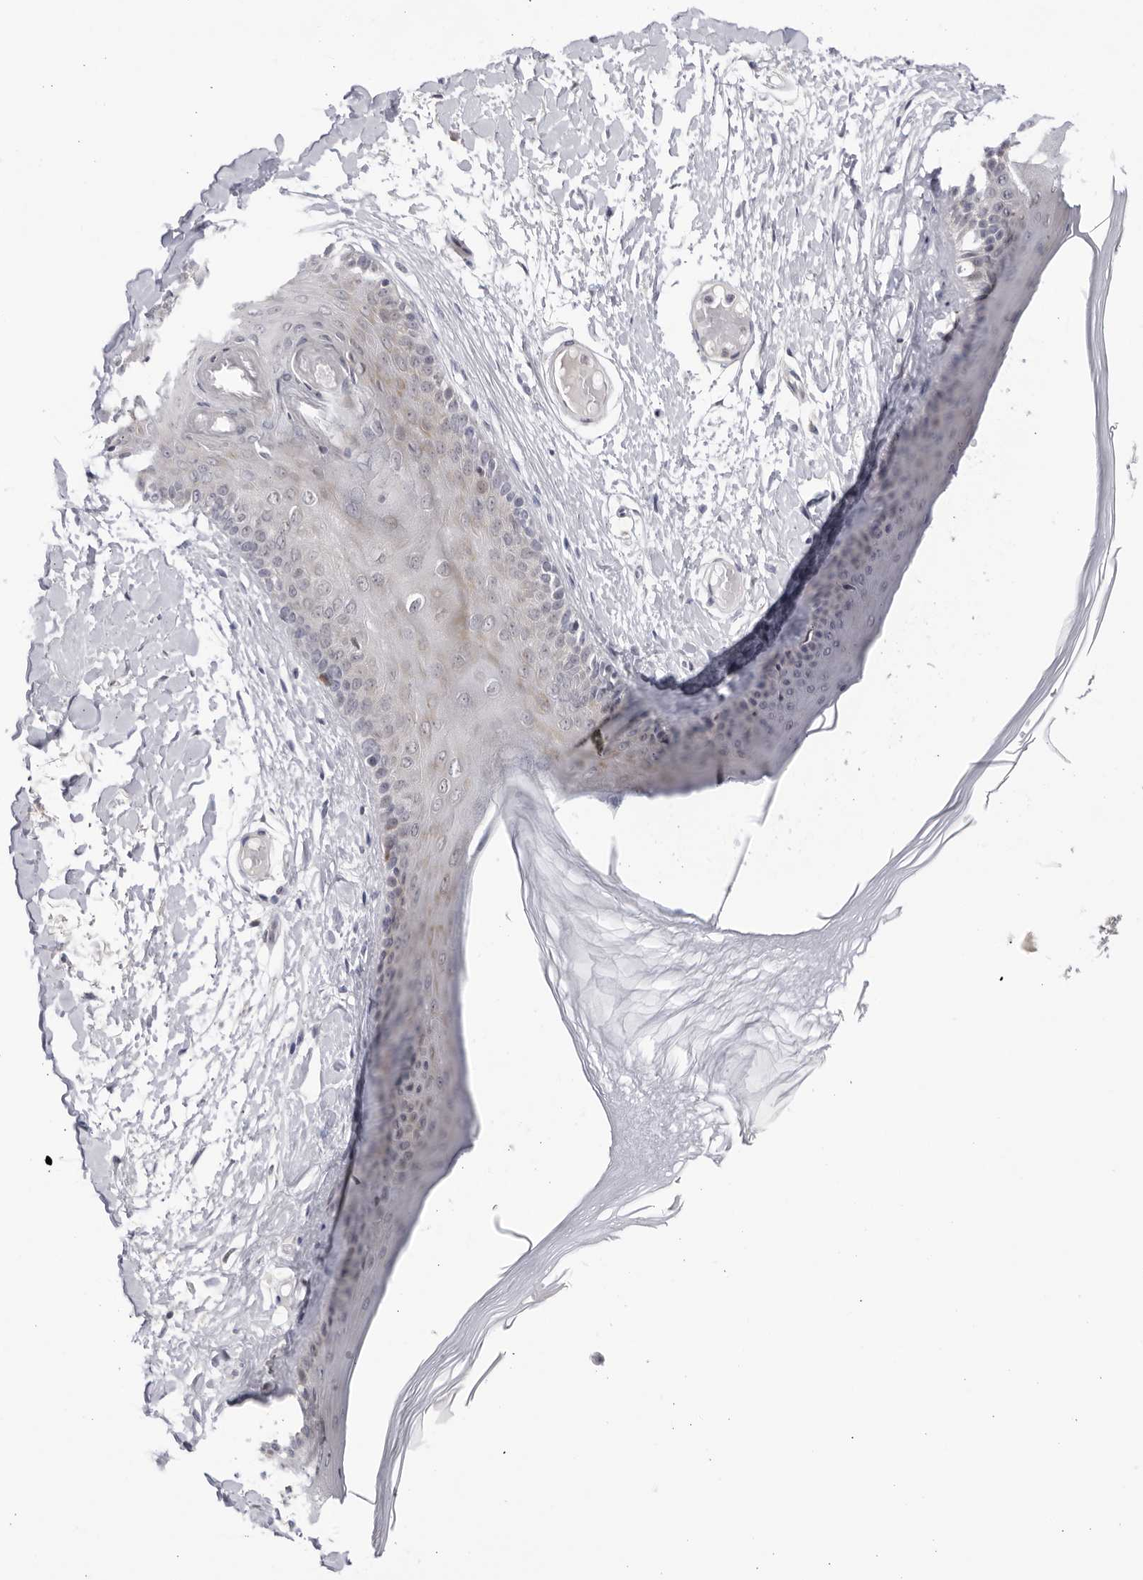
{"staining": {"intensity": "moderate", "quantity": "<25%", "location": "cytoplasmic/membranous"}, "tissue": "skin", "cell_type": "Epidermal cells", "image_type": "normal", "snomed": [{"axis": "morphology", "description": "Normal tissue, NOS"}, {"axis": "topography", "description": "Vulva"}], "caption": "Epidermal cells exhibit low levels of moderate cytoplasmic/membranous staining in about <25% of cells in normal skin. The staining is performed using DAB brown chromogen to label protein expression. The nuclei are counter-stained blue using hematoxylin.", "gene": "CNBD1", "patient": {"sex": "female", "age": 73}}